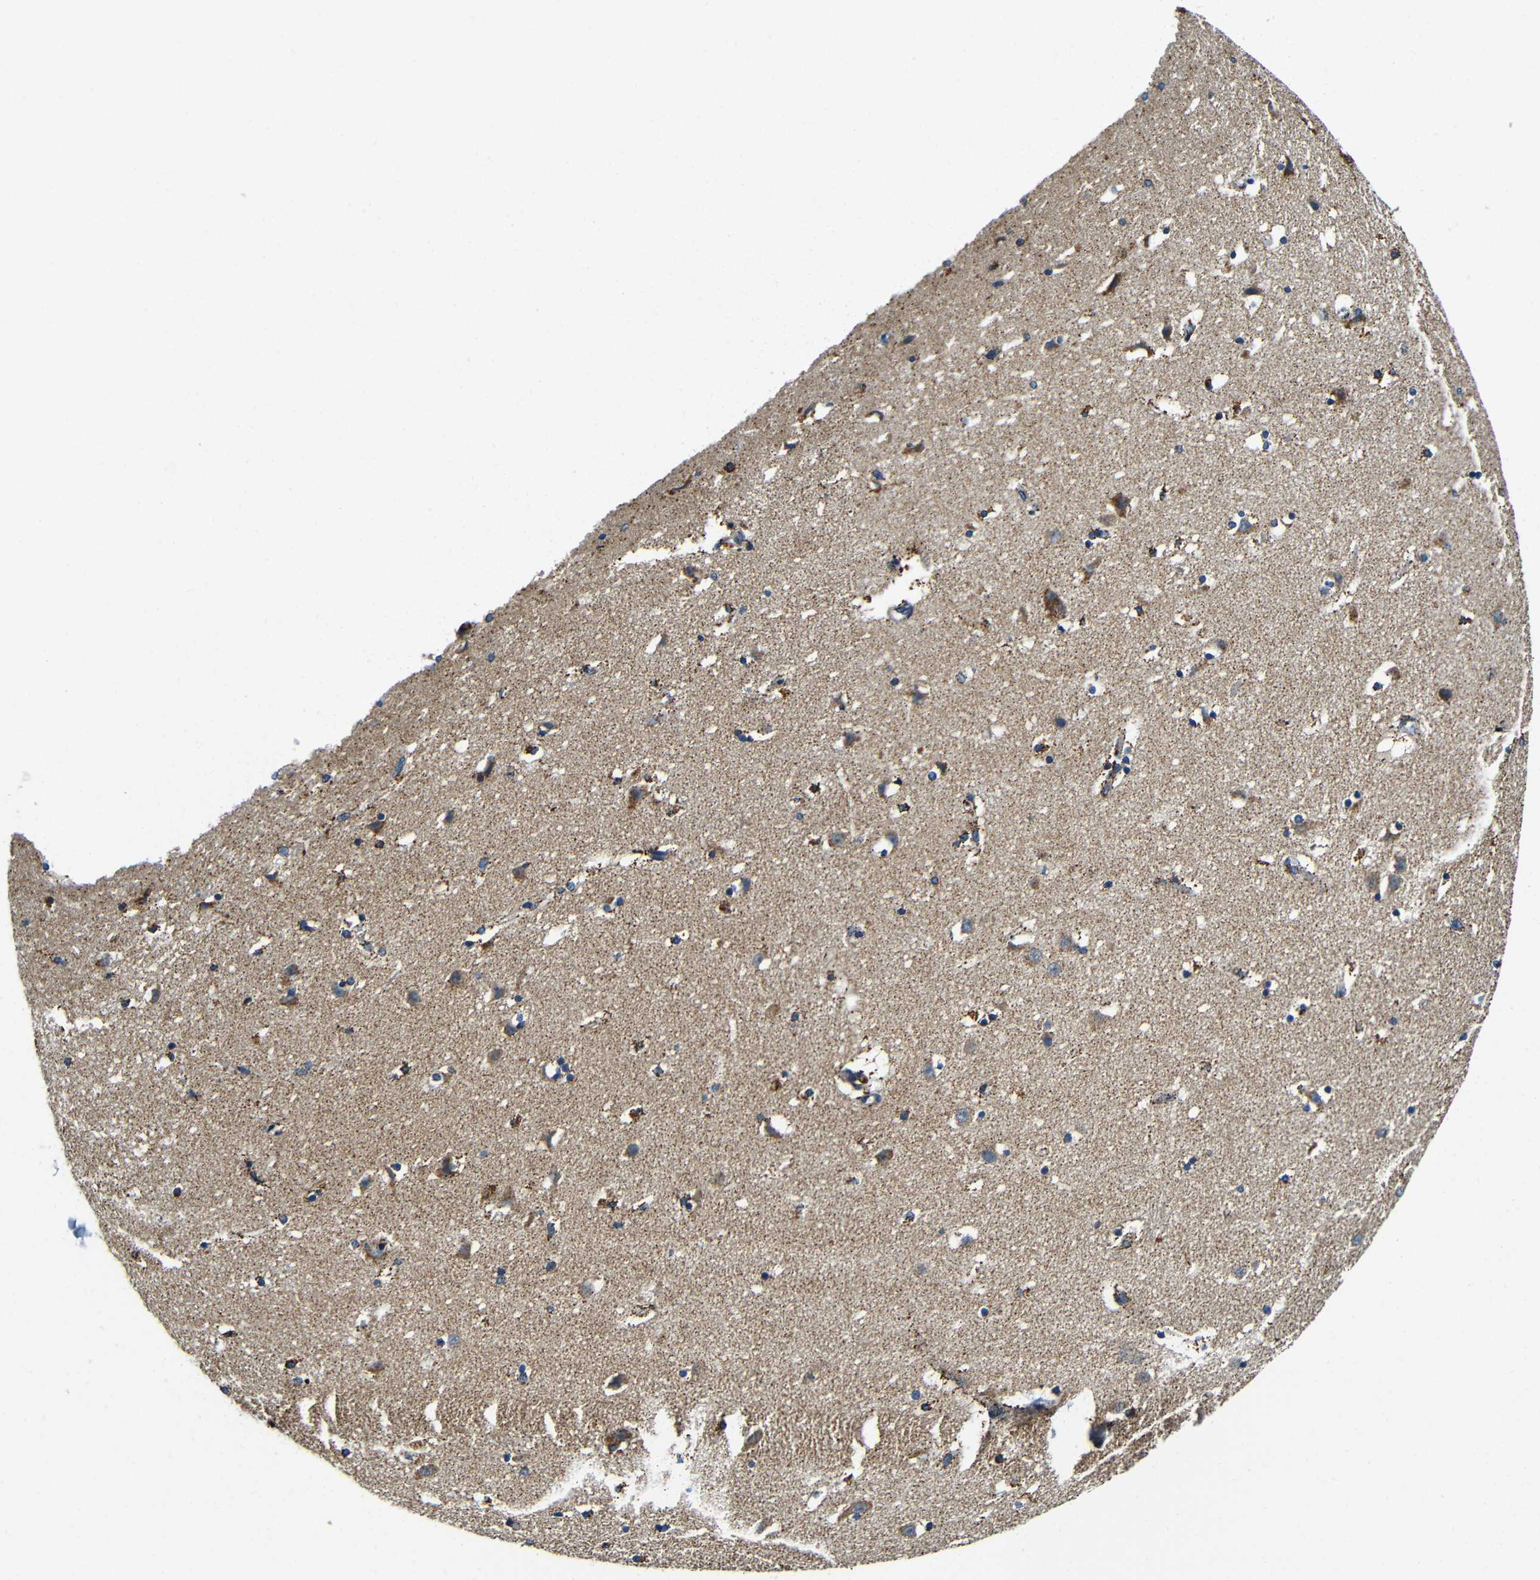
{"staining": {"intensity": "moderate", "quantity": "<25%", "location": "cytoplasmic/membranous"}, "tissue": "caudate", "cell_type": "Glial cells", "image_type": "normal", "snomed": [{"axis": "morphology", "description": "Normal tissue, NOS"}, {"axis": "topography", "description": "Lateral ventricle wall"}], "caption": "Brown immunohistochemical staining in unremarkable human caudate displays moderate cytoplasmic/membranous positivity in about <25% of glial cells.", "gene": "GALNT18", "patient": {"sex": "male", "age": 45}}